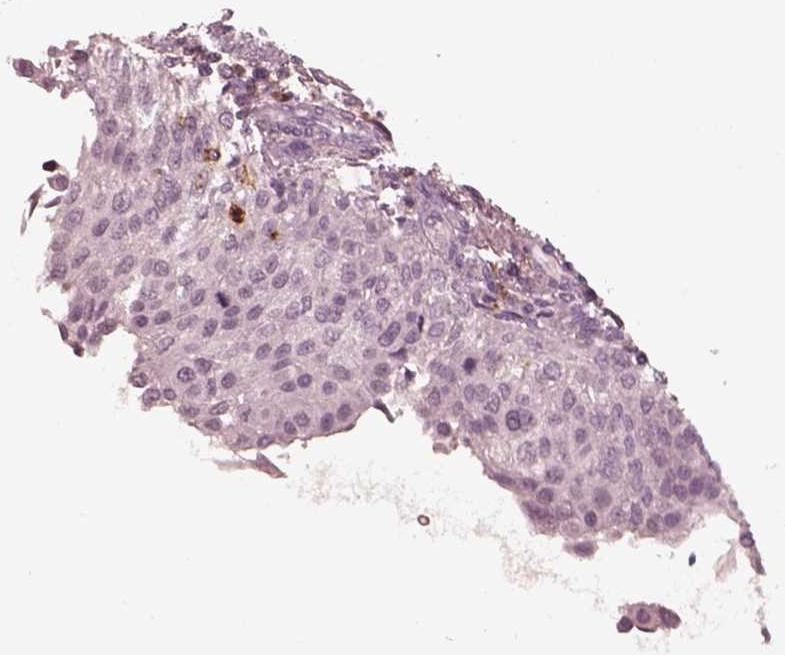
{"staining": {"intensity": "negative", "quantity": "none", "location": "none"}, "tissue": "urothelial cancer", "cell_type": "Tumor cells", "image_type": "cancer", "snomed": [{"axis": "morphology", "description": "Urothelial carcinoma, NOS"}, {"axis": "topography", "description": "Urinary bladder"}], "caption": "This is an immunohistochemistry (IHC) histopathology image of urothelial cancer. There is no expression in tumor cells.", "gene": "PDCD1", "patient": {"sex": "male", "age": 55}}